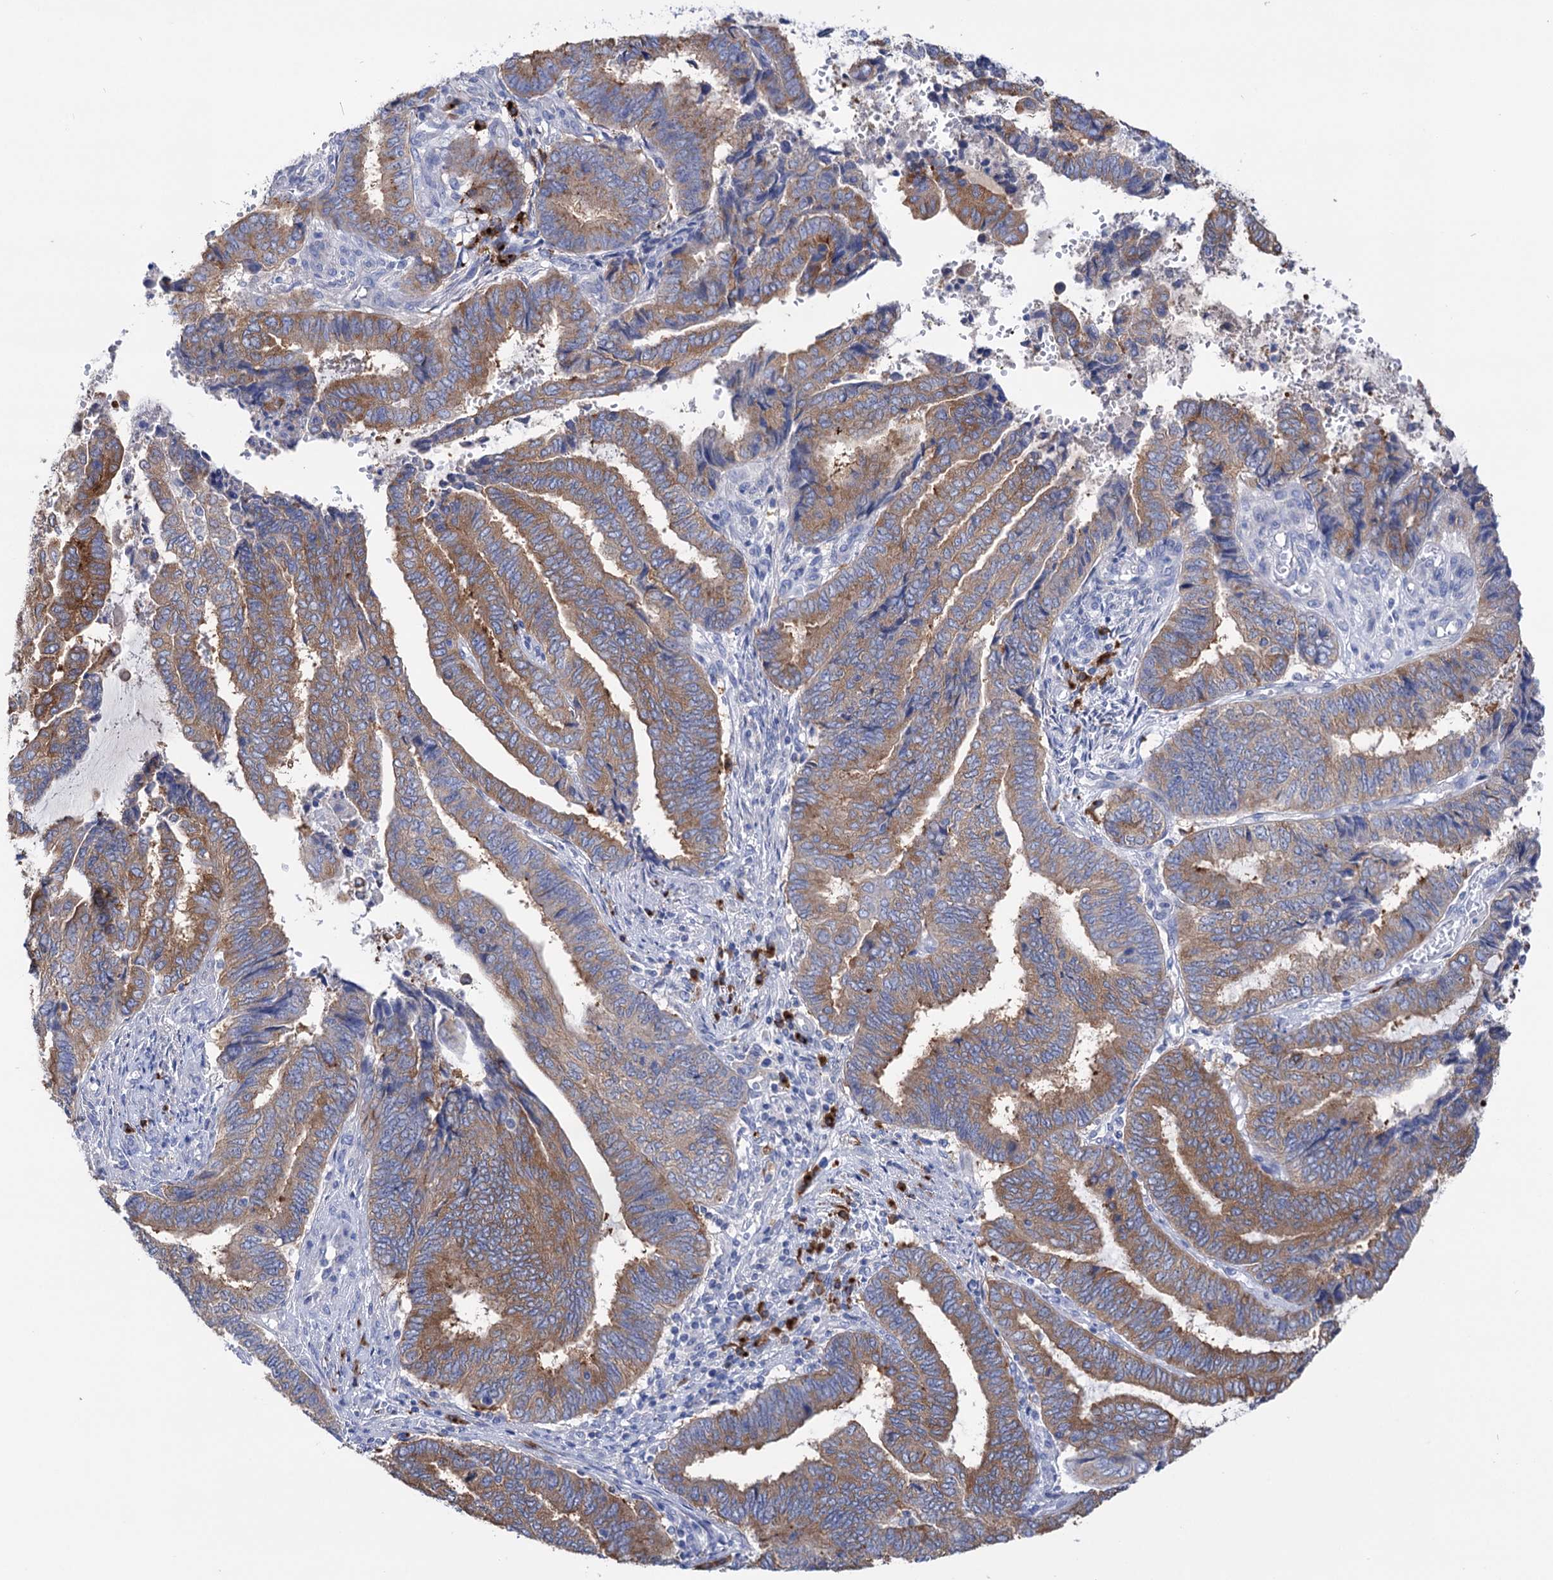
{"staining": {"intensity": "moderate", "quantity": ">75%", "location": "cytoplasmic/membranous"}, "tissue": "endometrial cancer", "cell_type": "Tumor cells", "image_type": "cancer", "snomed": [{"axis": "morphology", "description": "Adenocarcinoma, NOS"}, {"axis": "topography", "description": "Uterus"}, {"axis": "topography", "description": "Endometrium"}], "caption": "Immunohistochemistry (DAB (3,3'-diaminobenzidine)) staining of endometrial cancer (adenocarcinoma) reveals moderate cytoplasmic/membranous protein positivity in about >75% of tumor cells.", "gene": "BBS4", "patient": {"sex": "female", "age": 70}}